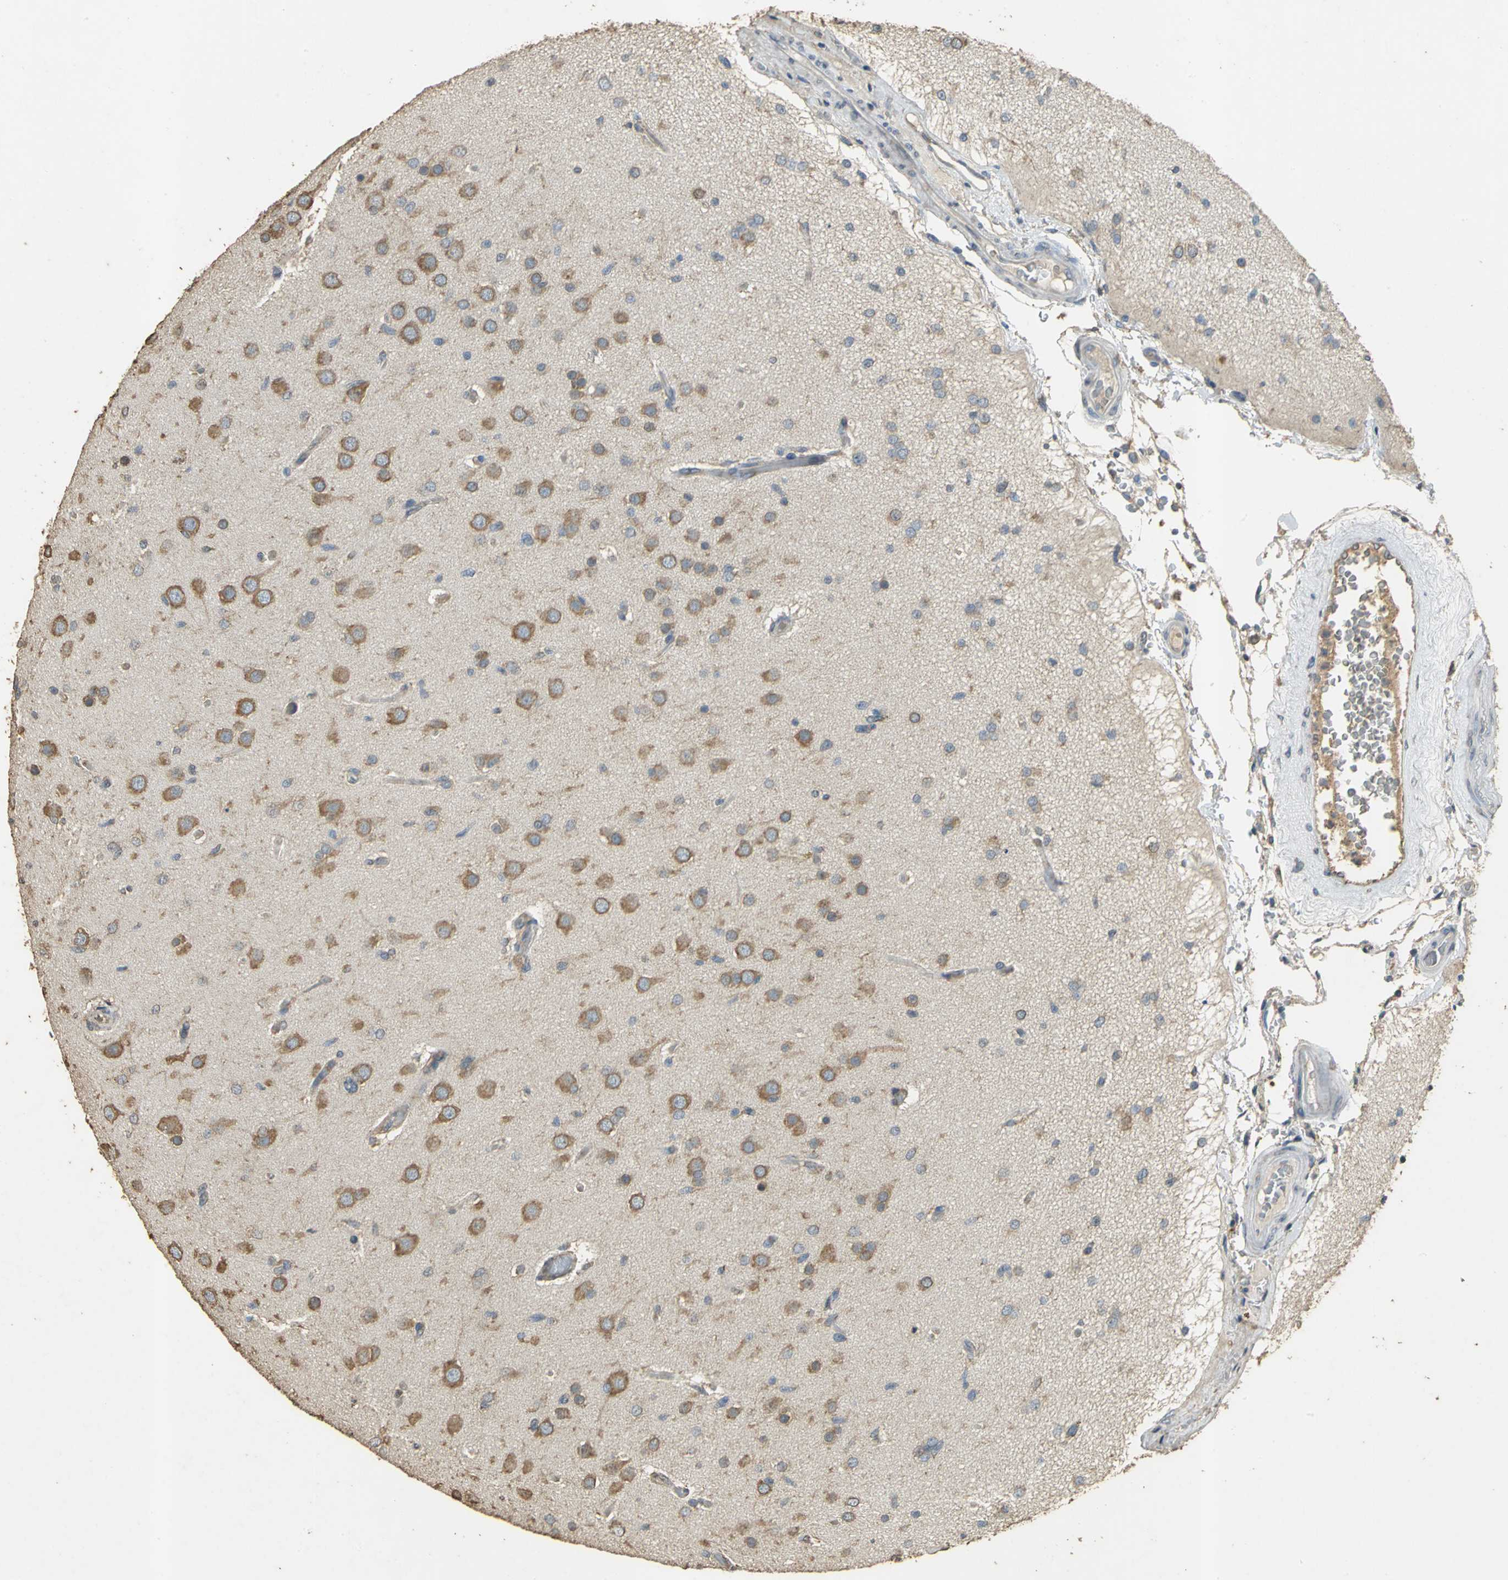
{"staining": {"intensity": "moderate", "quantity": "25%-75%", "location": "cytoplasmic/membranous"}, "tissue": "glioma", "cell_type": "Tumor cells", "image_type": "cancer", "snomed": [{"axis": "morphology", "description": "Glioma, malignant, High grade"}, {"axis": "topography", "description": "Brain"}], "caption": "Tumor cells display medium levels of moderate cytoplasmic/membranous positivity in approximately 25%-75% of cells in human high-grade glioma (malignant).", "gene": "ACSL4", "patient": {"sex": "male", "age": 33}}